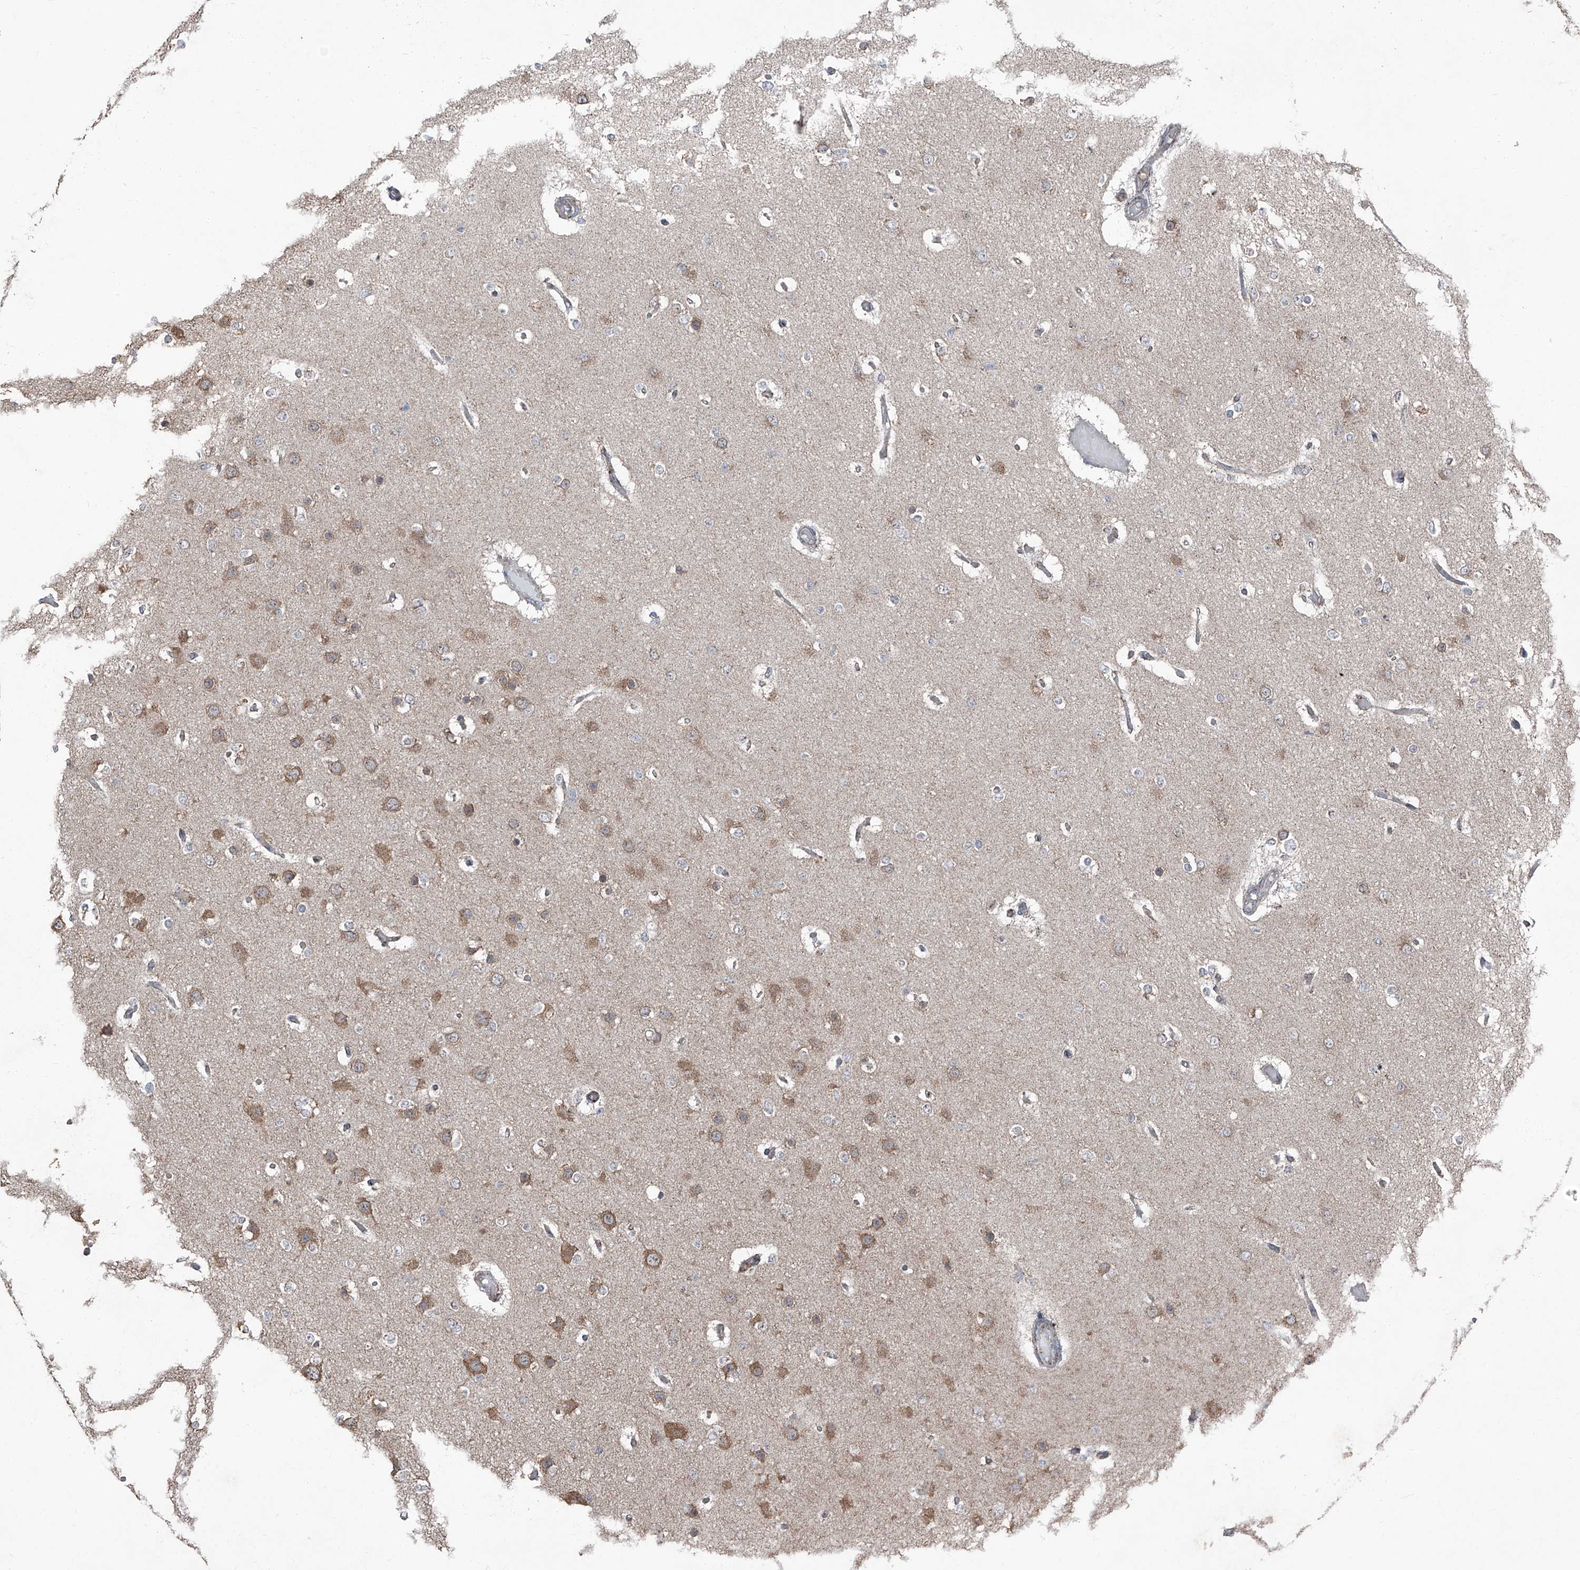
{"staining": {"intensity": "weak", "quantity": "<25%", "location": "cytoplasmic/membranous"}, "tissue": "glioma", "cell_type": "Tumor cells", "image_type": "cancer", "snomed": [{"axis": "morphology", "description": "Glioma, malignant, Low grade"}, {"axis": "topography", "description": "Brain"}], "caption": "Tumor cells show no significant staining in low-grade glioma (malignant).", "gene": "LIMK1", "patient": {"sex": "female", "age": 22}}